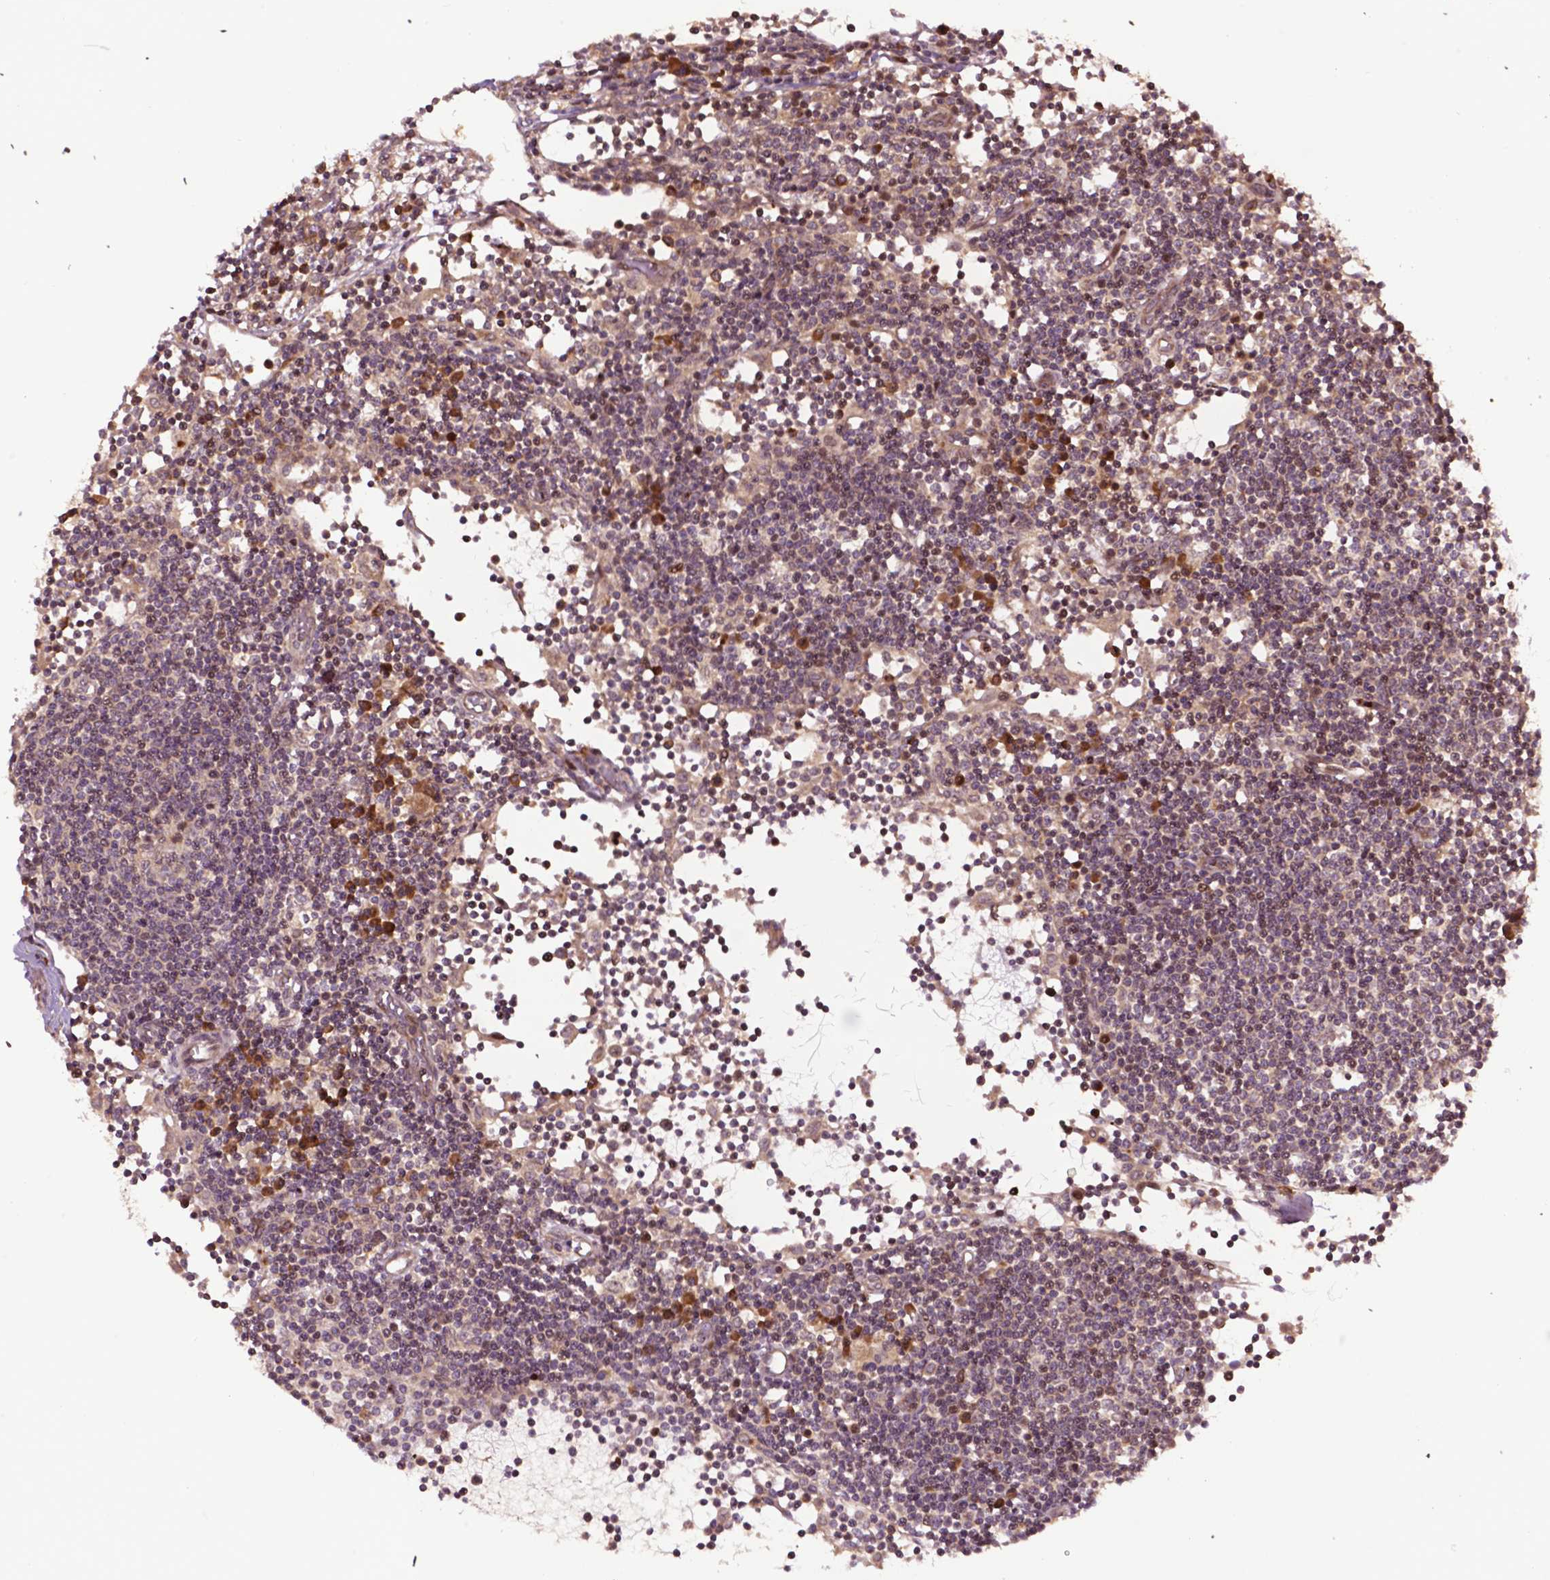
{"staining": {"intensity": "moderate", "quantity": "25%-75%", "location": "cytoplasmic/membranous,nuclear"}, "tissue": "lymph node", "cell_type": "Germinal center cells", "image_type": "normal", "snomed": [{"axis": "morphology", "description": "Normal tissue, NOS"}, {"axis": "topography", "description": "Lymph node"}], "caption": "Immunohistochemical staining of normal human lymph node demonstrates moderate cytoplasmic/membranous,nuclear protein positivity in about 25%-75% of germinal center cells. The protein of interest is shown in brown color, while the nuclei are stained blue.", "gene": "TMX2", "patient": {"sex": "female", "age": 72}}